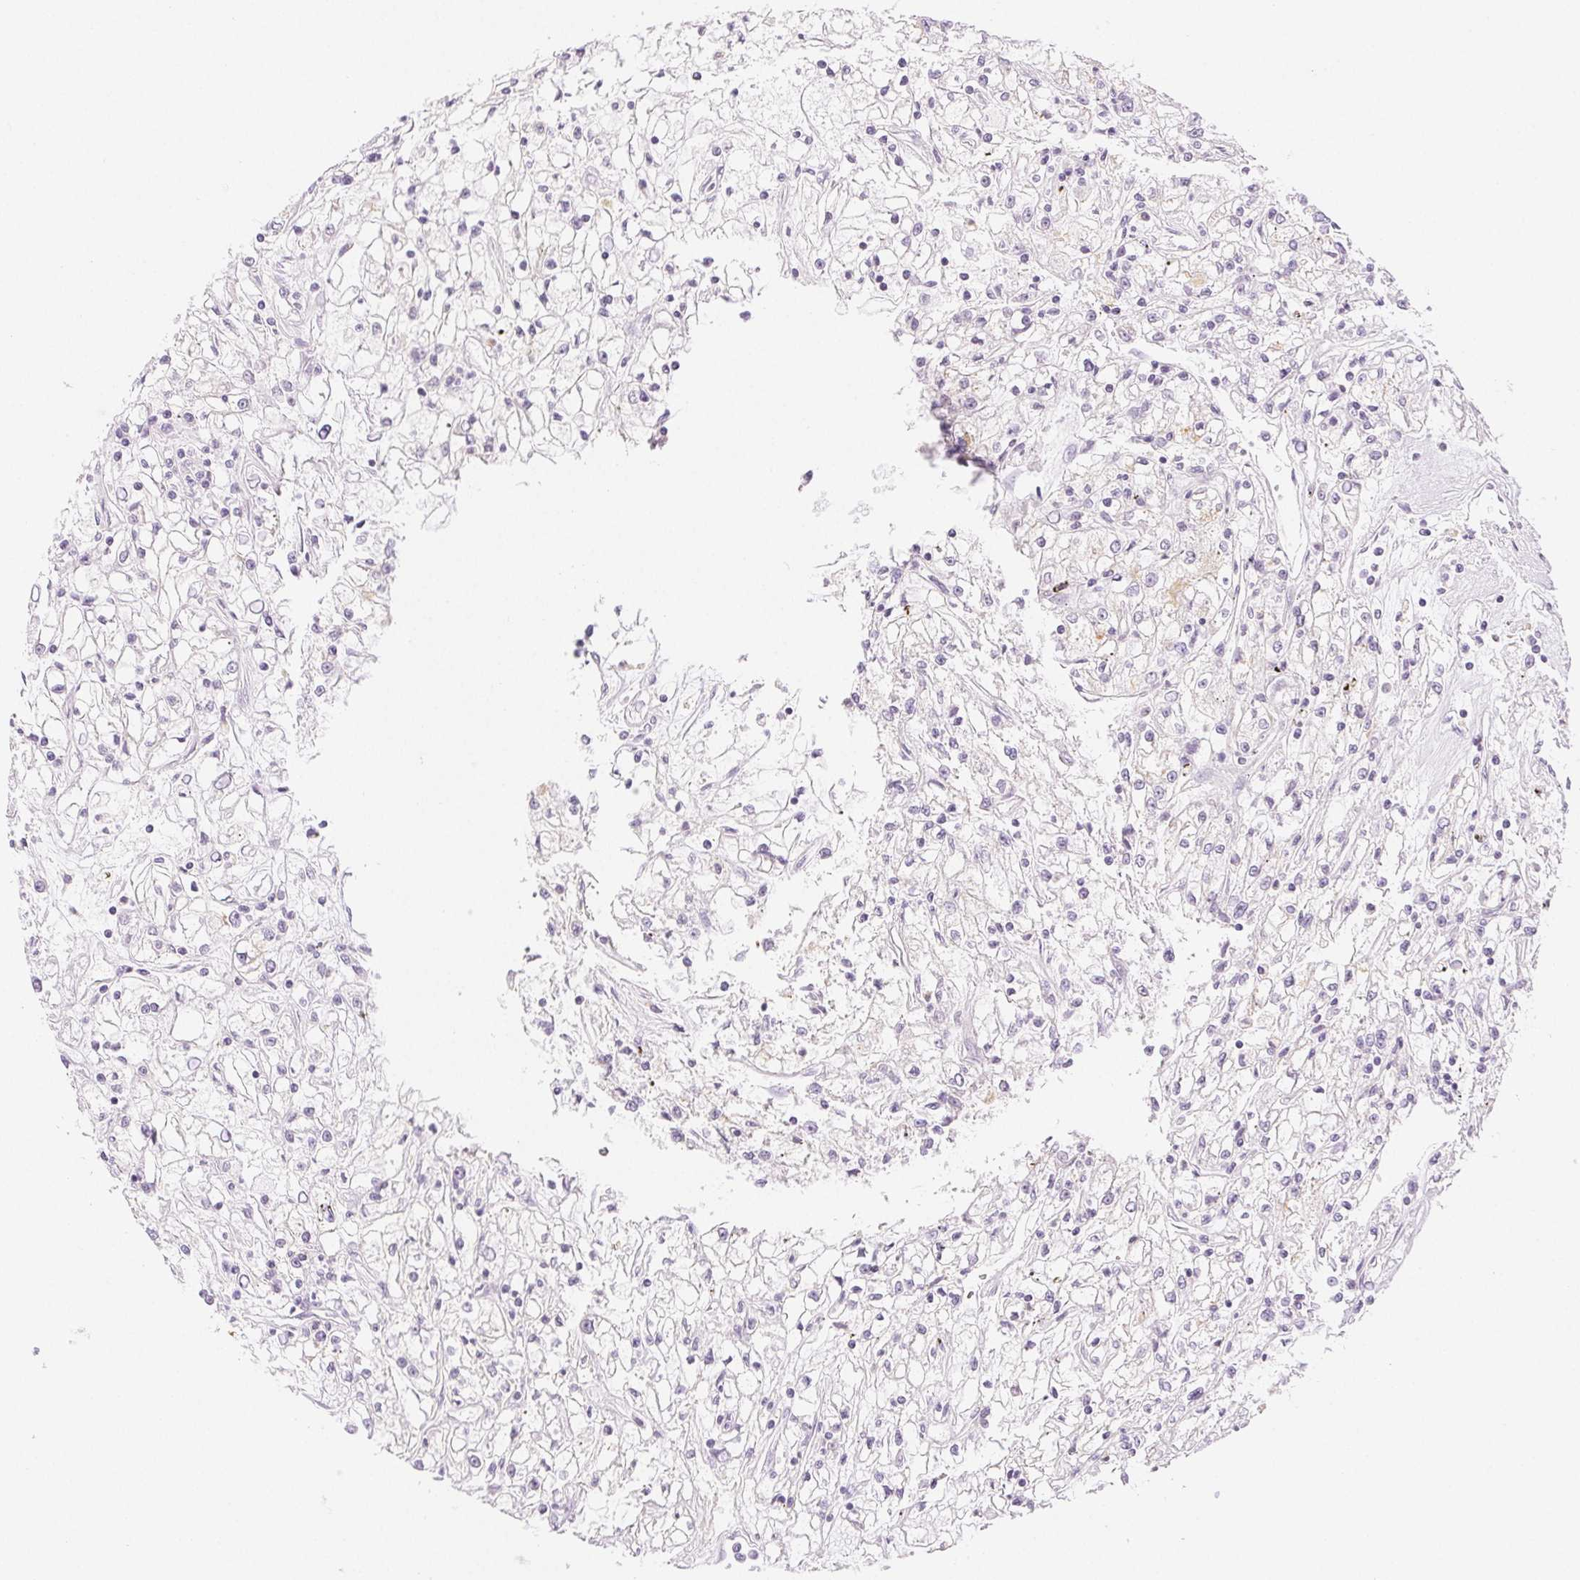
{"staining": {"intensity": "negative", "quantity": "none", "location": "none"}, "tissue": "renal cancer", "cell_type": "Tumor cells", "image_type": "cancer", "snomed": [{"axis": "morphology", "description": "Adenocarcinoma, NOS"}, {"axis": "topography", "description": "Kidney"}], "caption": "High power microscopy image of an immunohistochemistry image of renal cancer, revealing no significant staining in tumor cells.", "gene": "SLC5A2", "patient": {"sex": "female", "age": 59}}